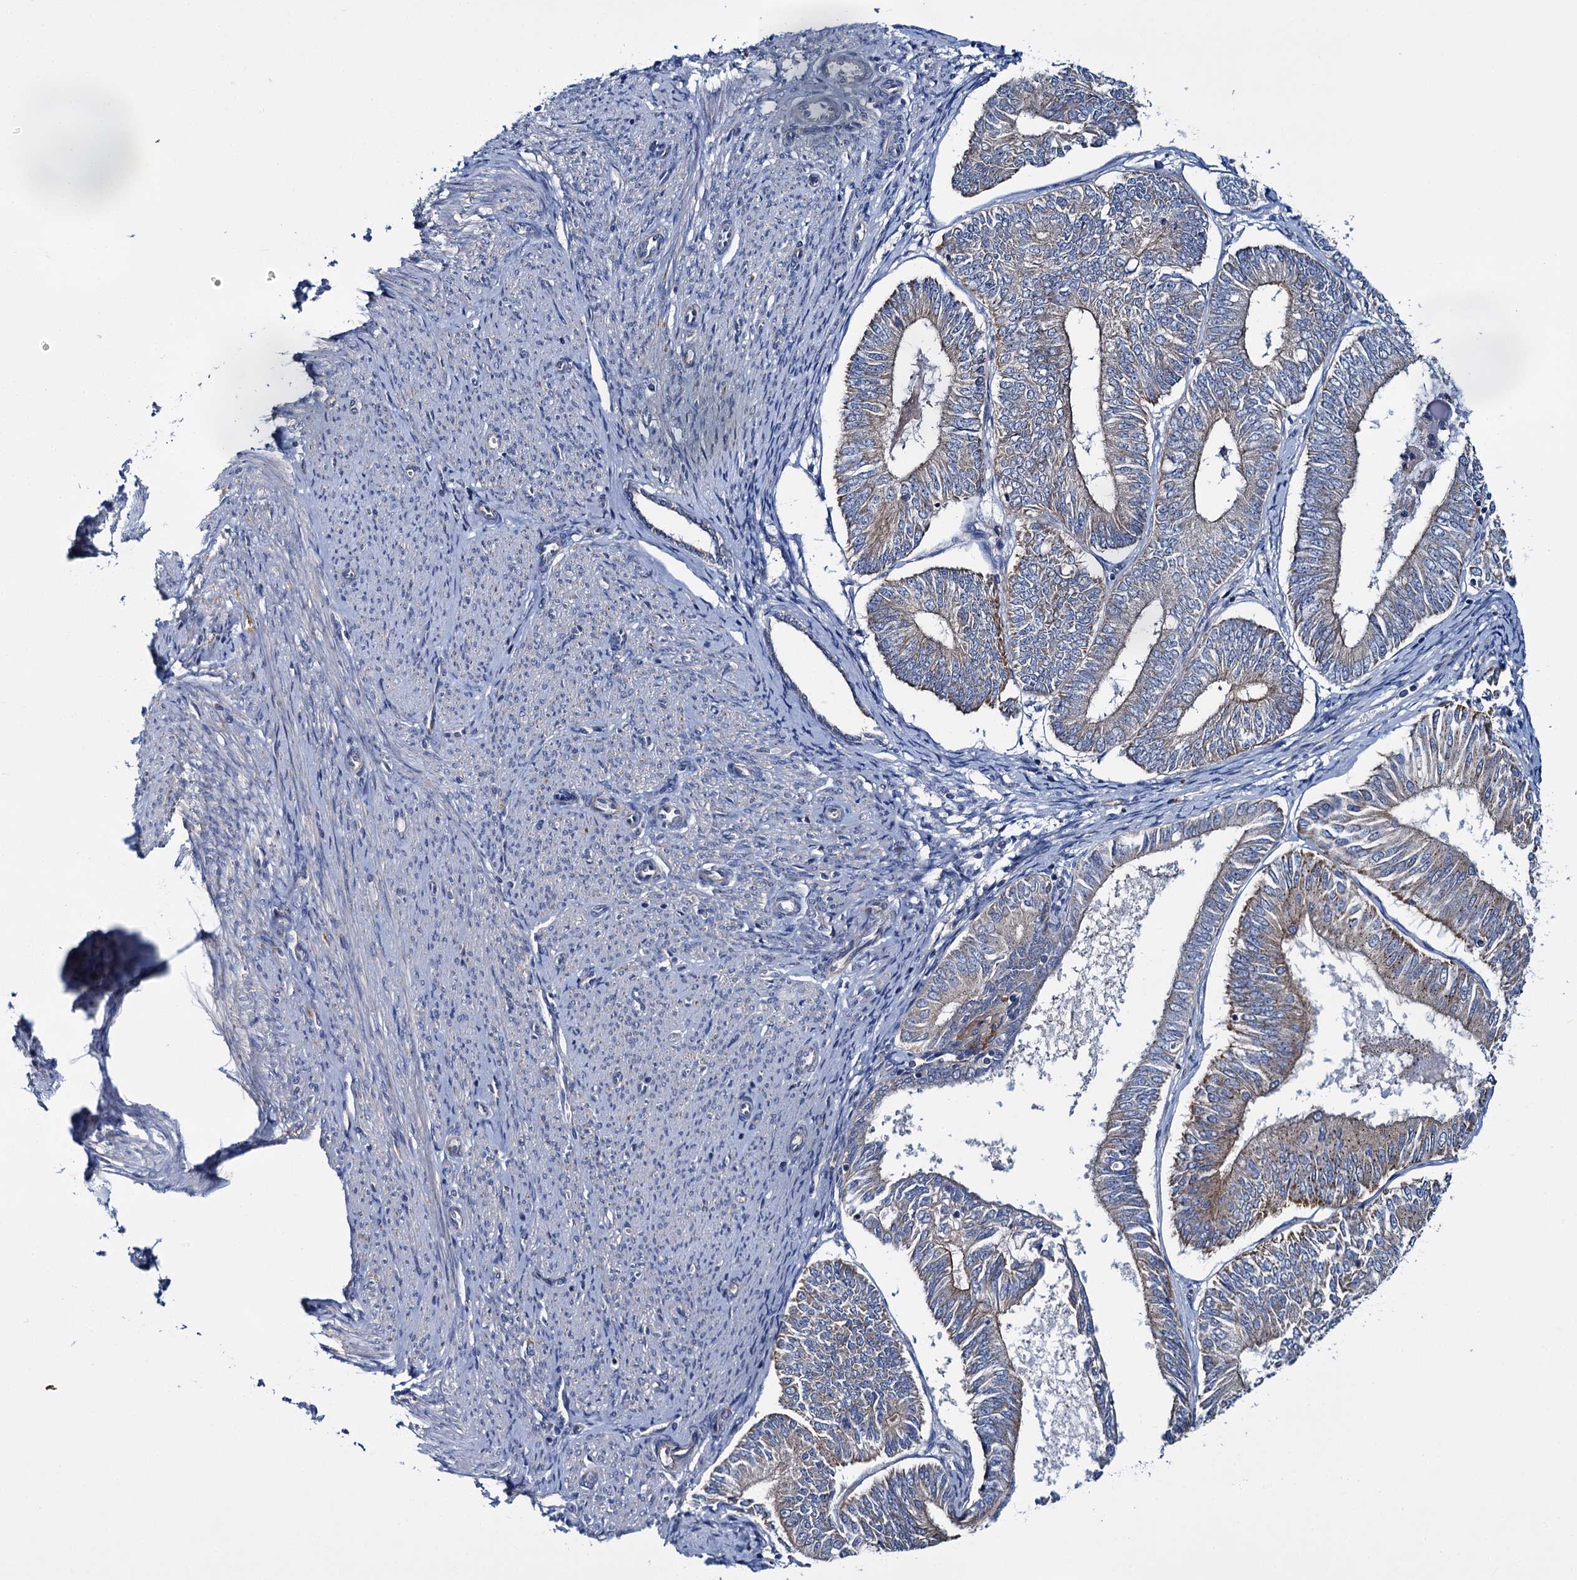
{"staining": {"intensity": "weak", "quantity": "25%-75%", "location": "cytoplasmic/membranous"}, "tissue": "endometrial cancer", "cell_type": "Tumor cells", "image_type": "cancer", "snomed": [{"axis": "morphology", "description": "Adenocarcinoma, NOS"}, {"axis": "topography", "description": "Endometrium"}], "caption": "Immunohistochemistry (IHC) of endometrial cancer (adenocarcinoma) reveals low levels of weak cytoplasmic/membranous expression in approximately 25%-75% of tumor cells.", "gene": "CEP295", "patient": {"sex": "female", "age": 58}}